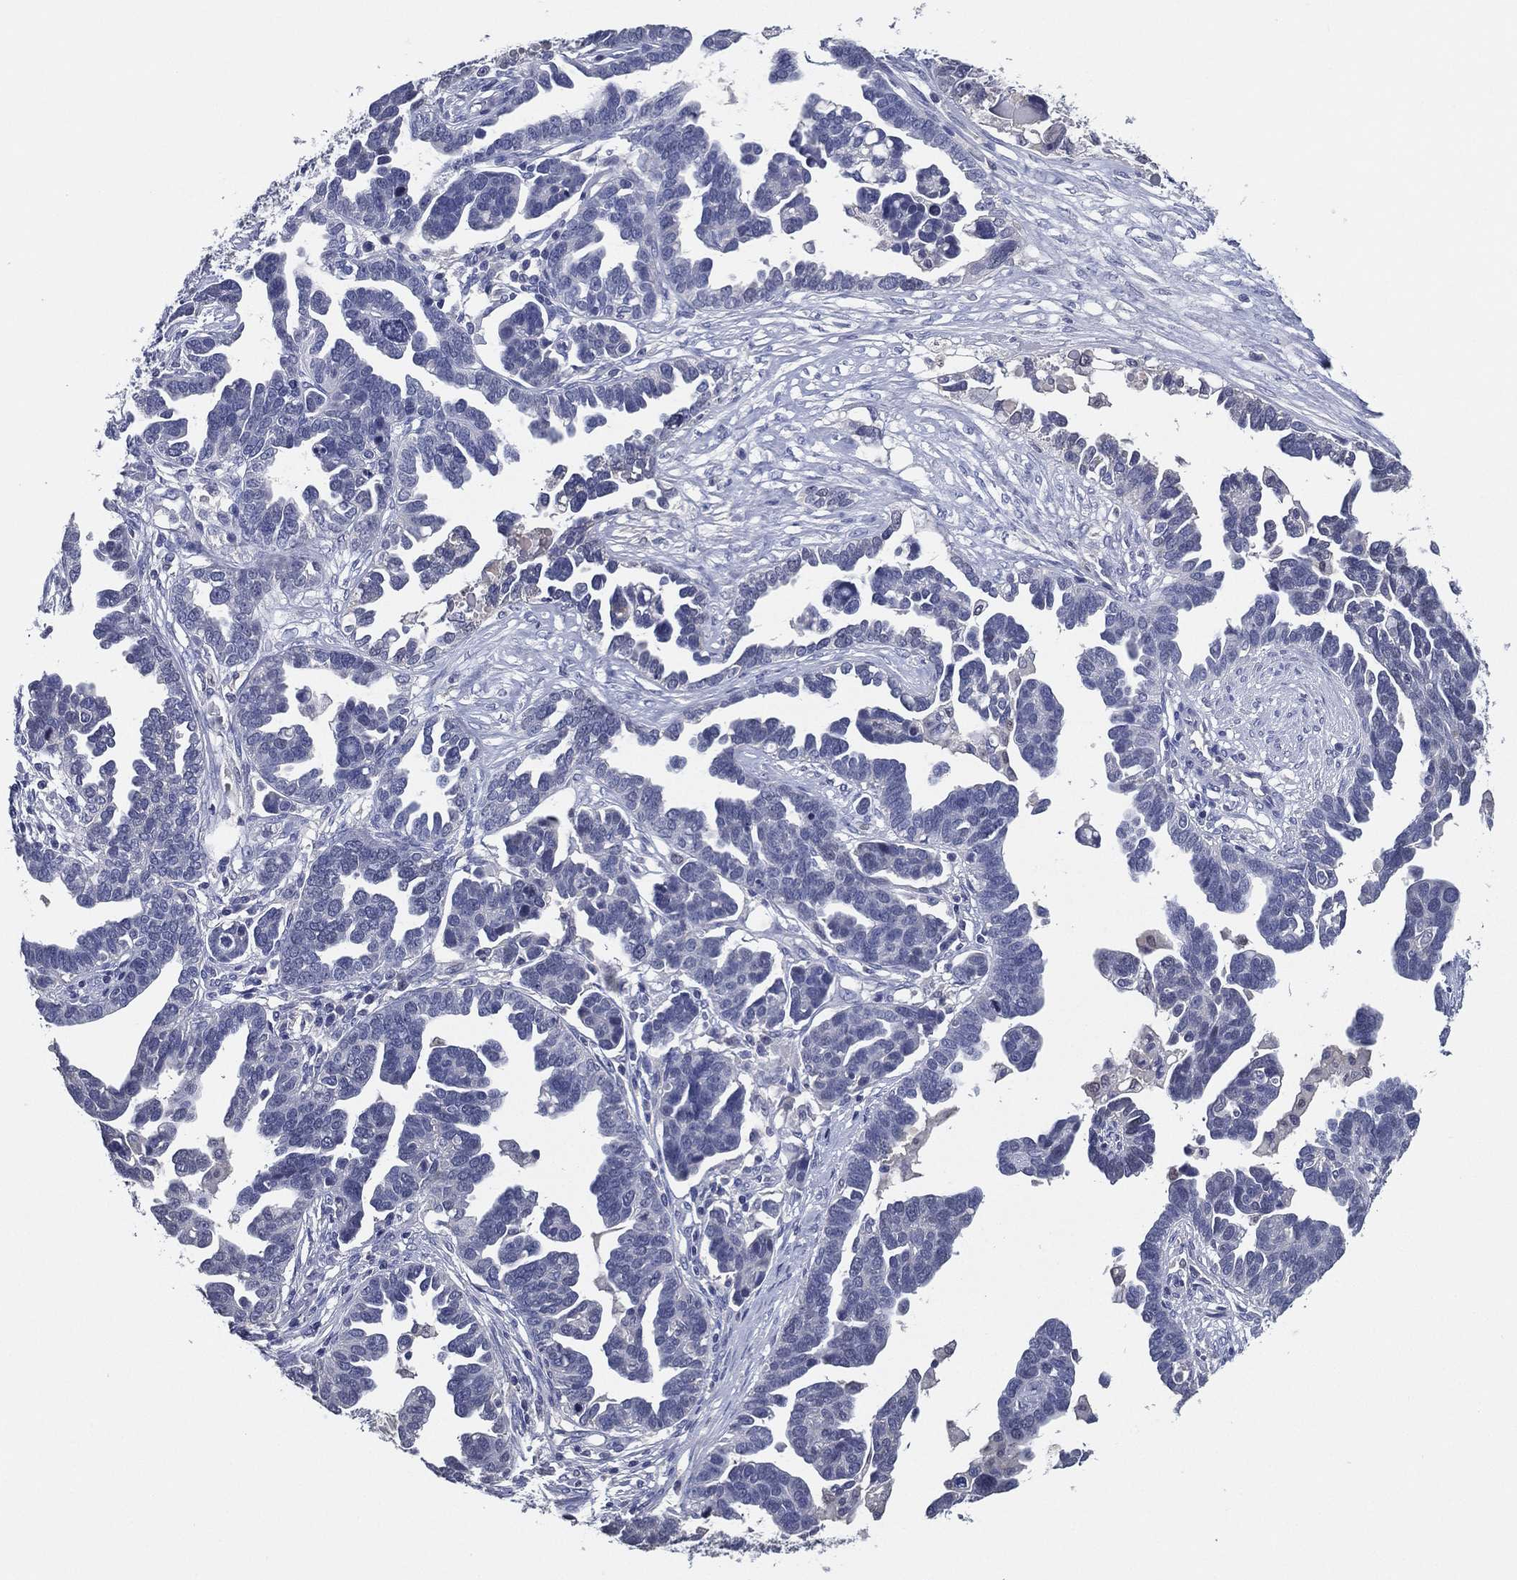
{"staining": {"intensity": "negative", "quantity": "none", "location": "none"}, "tissue": "ovarian cancer", "cell_type": "Tumor cells", "image_type": "cancer", "snomed": [{"axis": "morphology", "description": "Cystadenocarcinoma, serous, NOS"}, {"axis": "topography", "description": "Ovary"}], "caption": "Serous cystadenocarcinoma (ovarian) was stained to show a protein in brown. There is no significant staining in tumor cells.", "gene": "TFAP2A", "patient": {"sex": "female", "age": 54}}